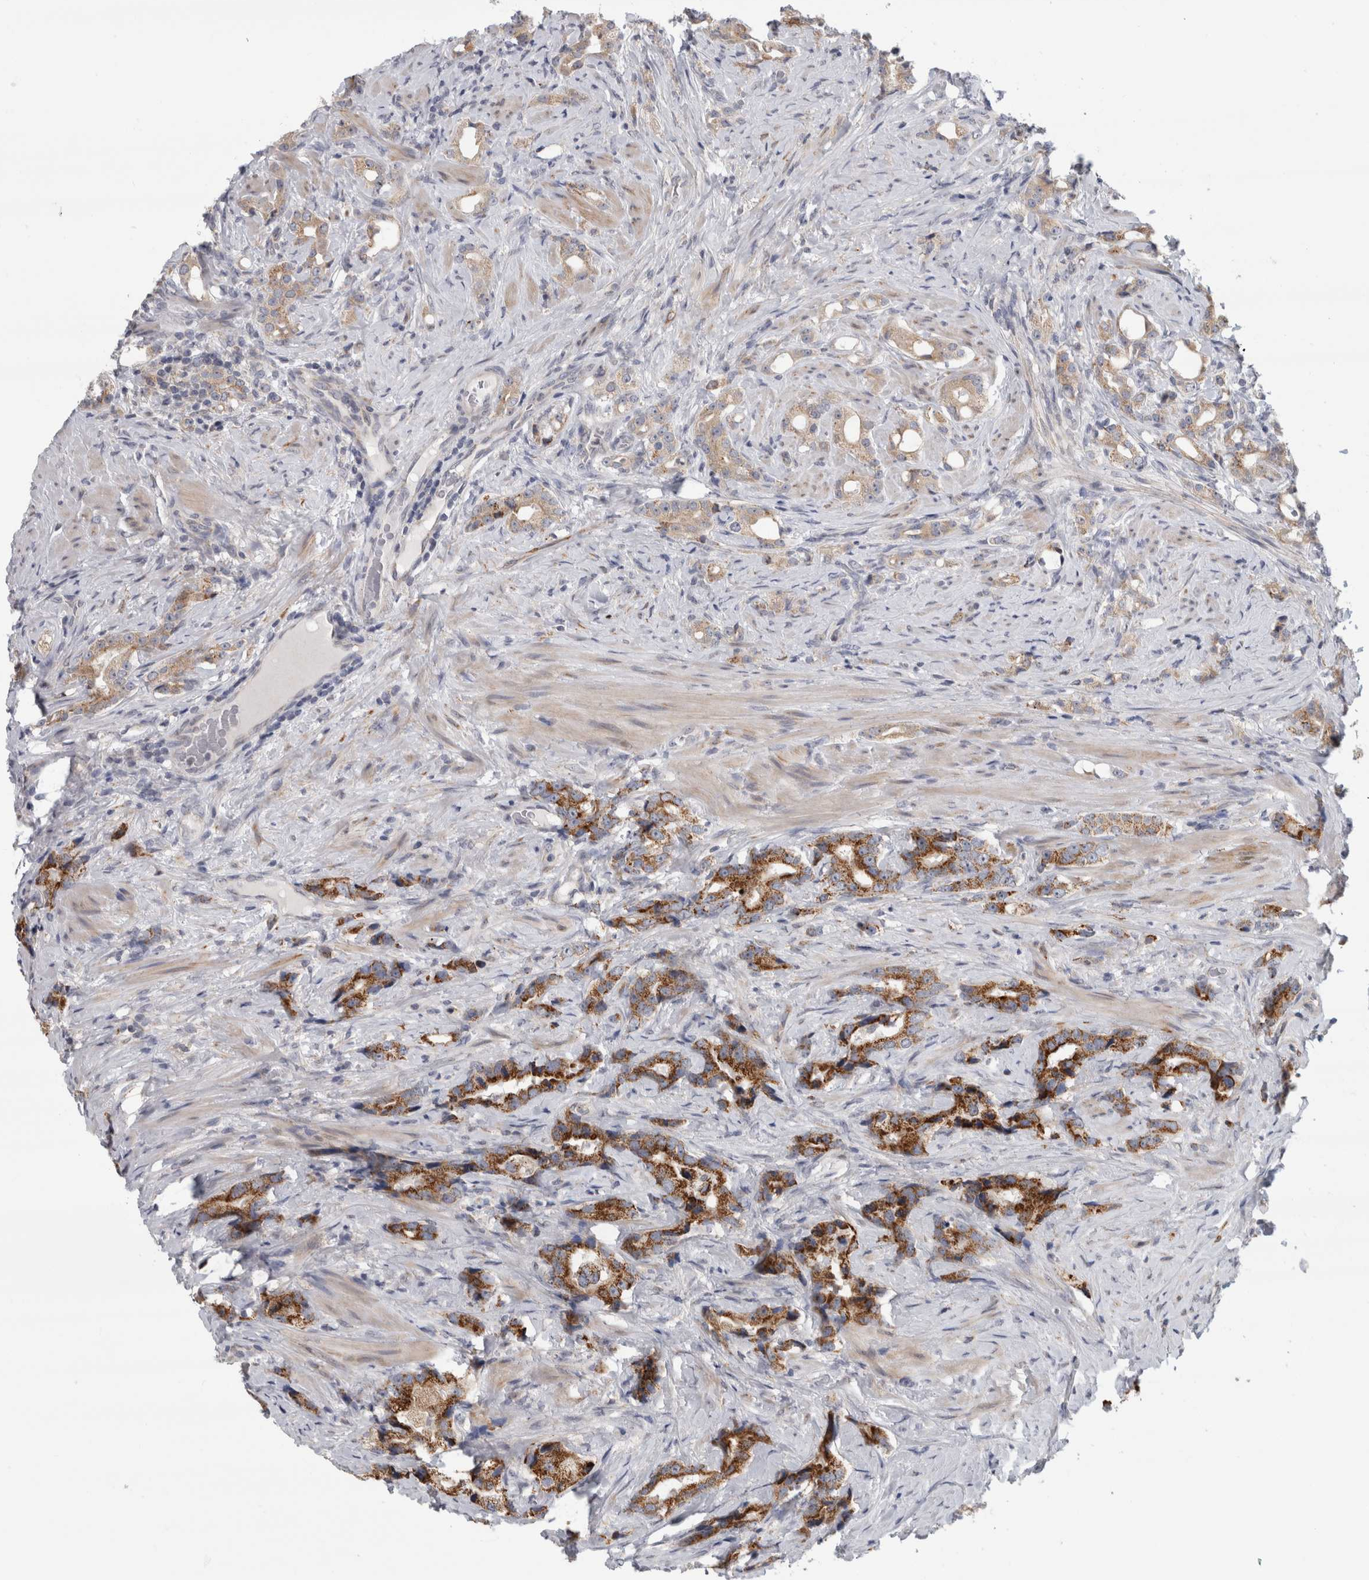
{"staining": {"intensity": "strong", "quantity": ">75%", "location": "cytoplasmic/membranous"}, "tissue": "prostate cancer", "cell_type": "Tumor cells", "image_type": "cancer", "snomed": [{"axis": "morphology", "description": "Adenocarcinoma, High grade"}, {"axis": "topography", "description": "Prostate"}], "caption": "Prostate cancer stained for a protein (brown) demonstrates strong cytoplasmic/membranous positive staining in about >75% of tumor cells.", "gene": "RAB18", "patient": {"sex": "male", "age": 63}}